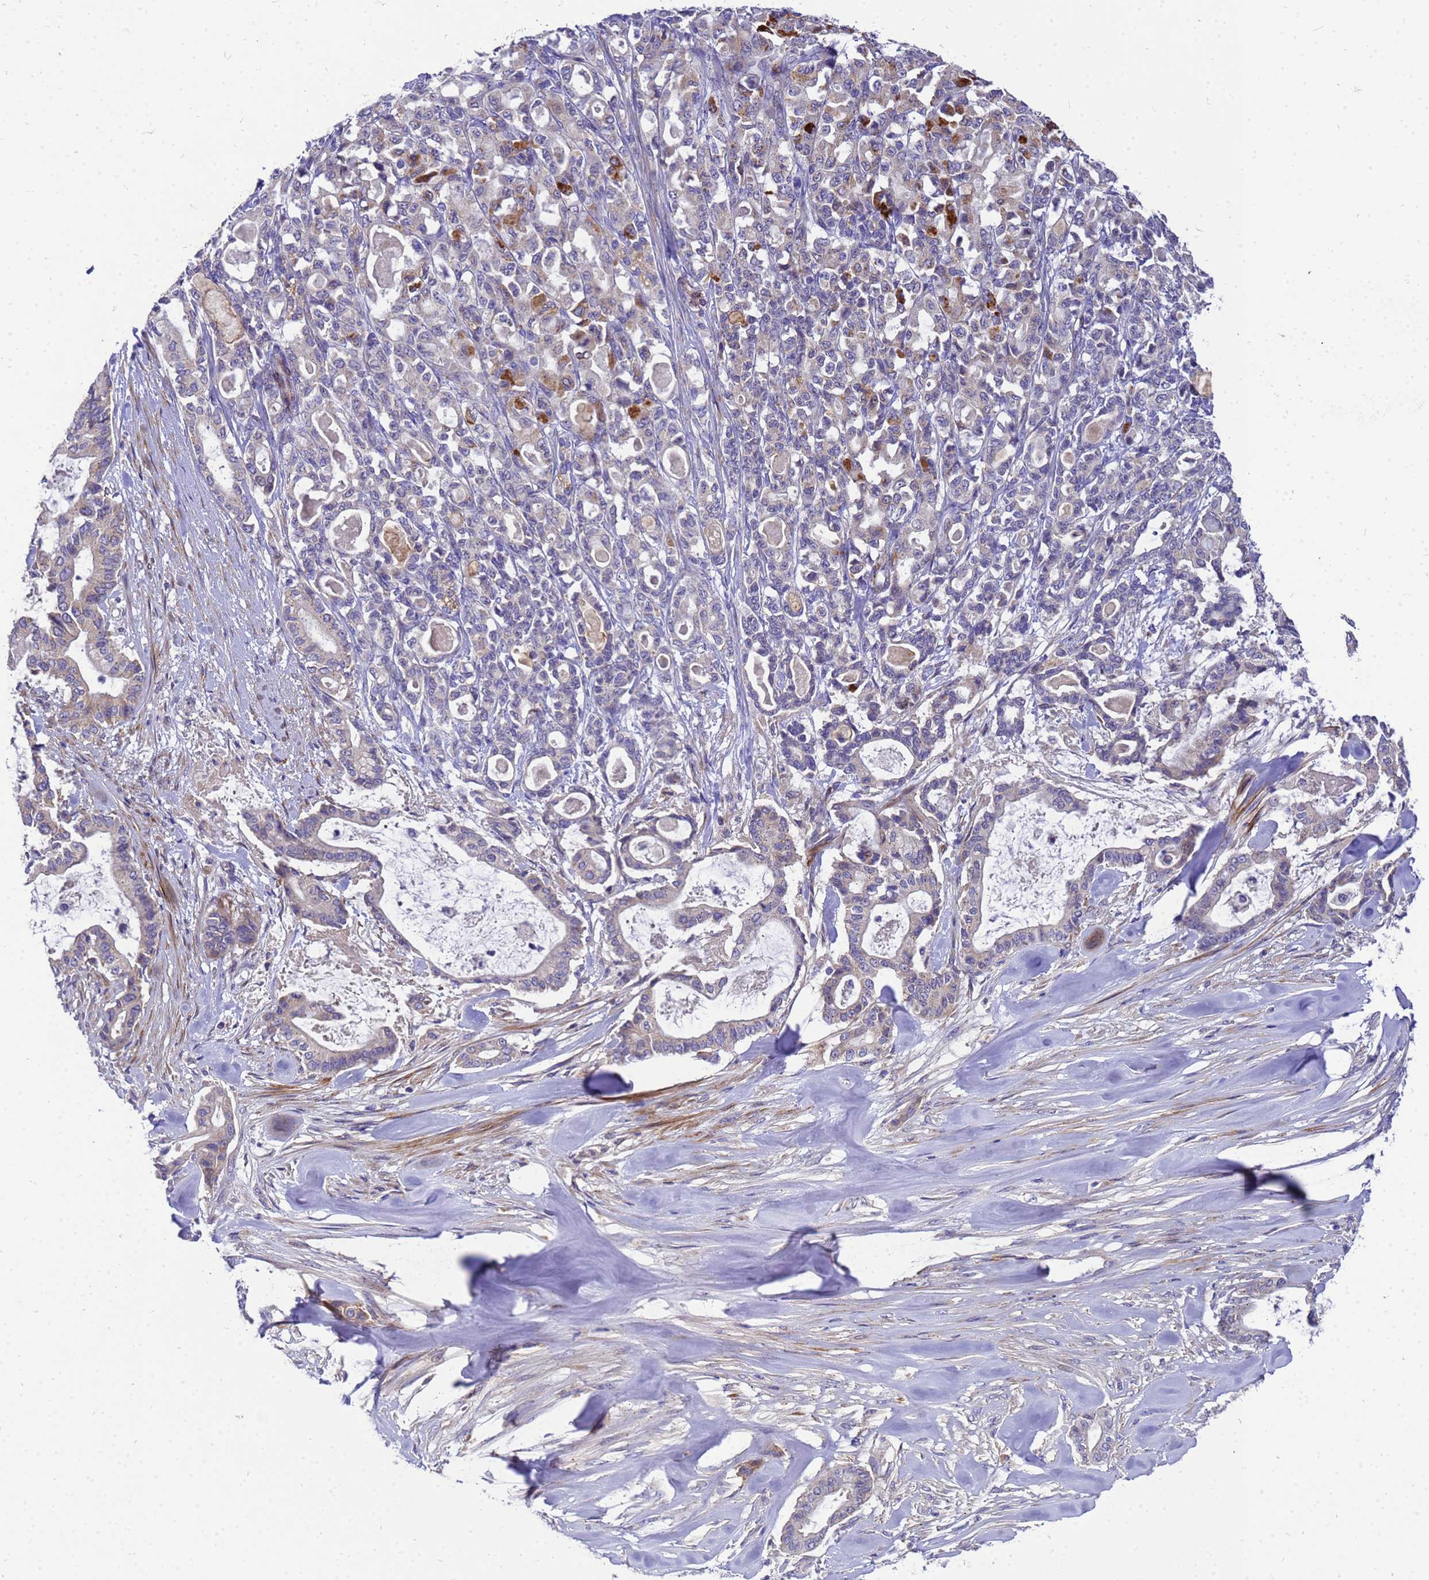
{"staining": {"intensity": "strong", "quantity": "<25%", "location": "cytoplasmic/membranous"}, "tissue": "pancreatic cancer", "cell_type": "Tumor cells", "image_type": "cancer", "snomed": [{"axis": "morphology", "description": "Adenocarcinoma, NOS"}, {"axis": "topography", "description": "Pancreas"}], "caption": "Pancreatic cancer (adenocarcinoma) stained with DAB IHC demonstrates medium levels of strong cytoplasmic/membranous expression in approximately <25% of tumor cells. (Stains: DAB (3,3'-diaminobenzidine) in brown, nuclei in blue, Microscopy: brightfield microscopy at high magnification).", "gene": "POP7", "patient": {"sex": "male", "age": 63}}